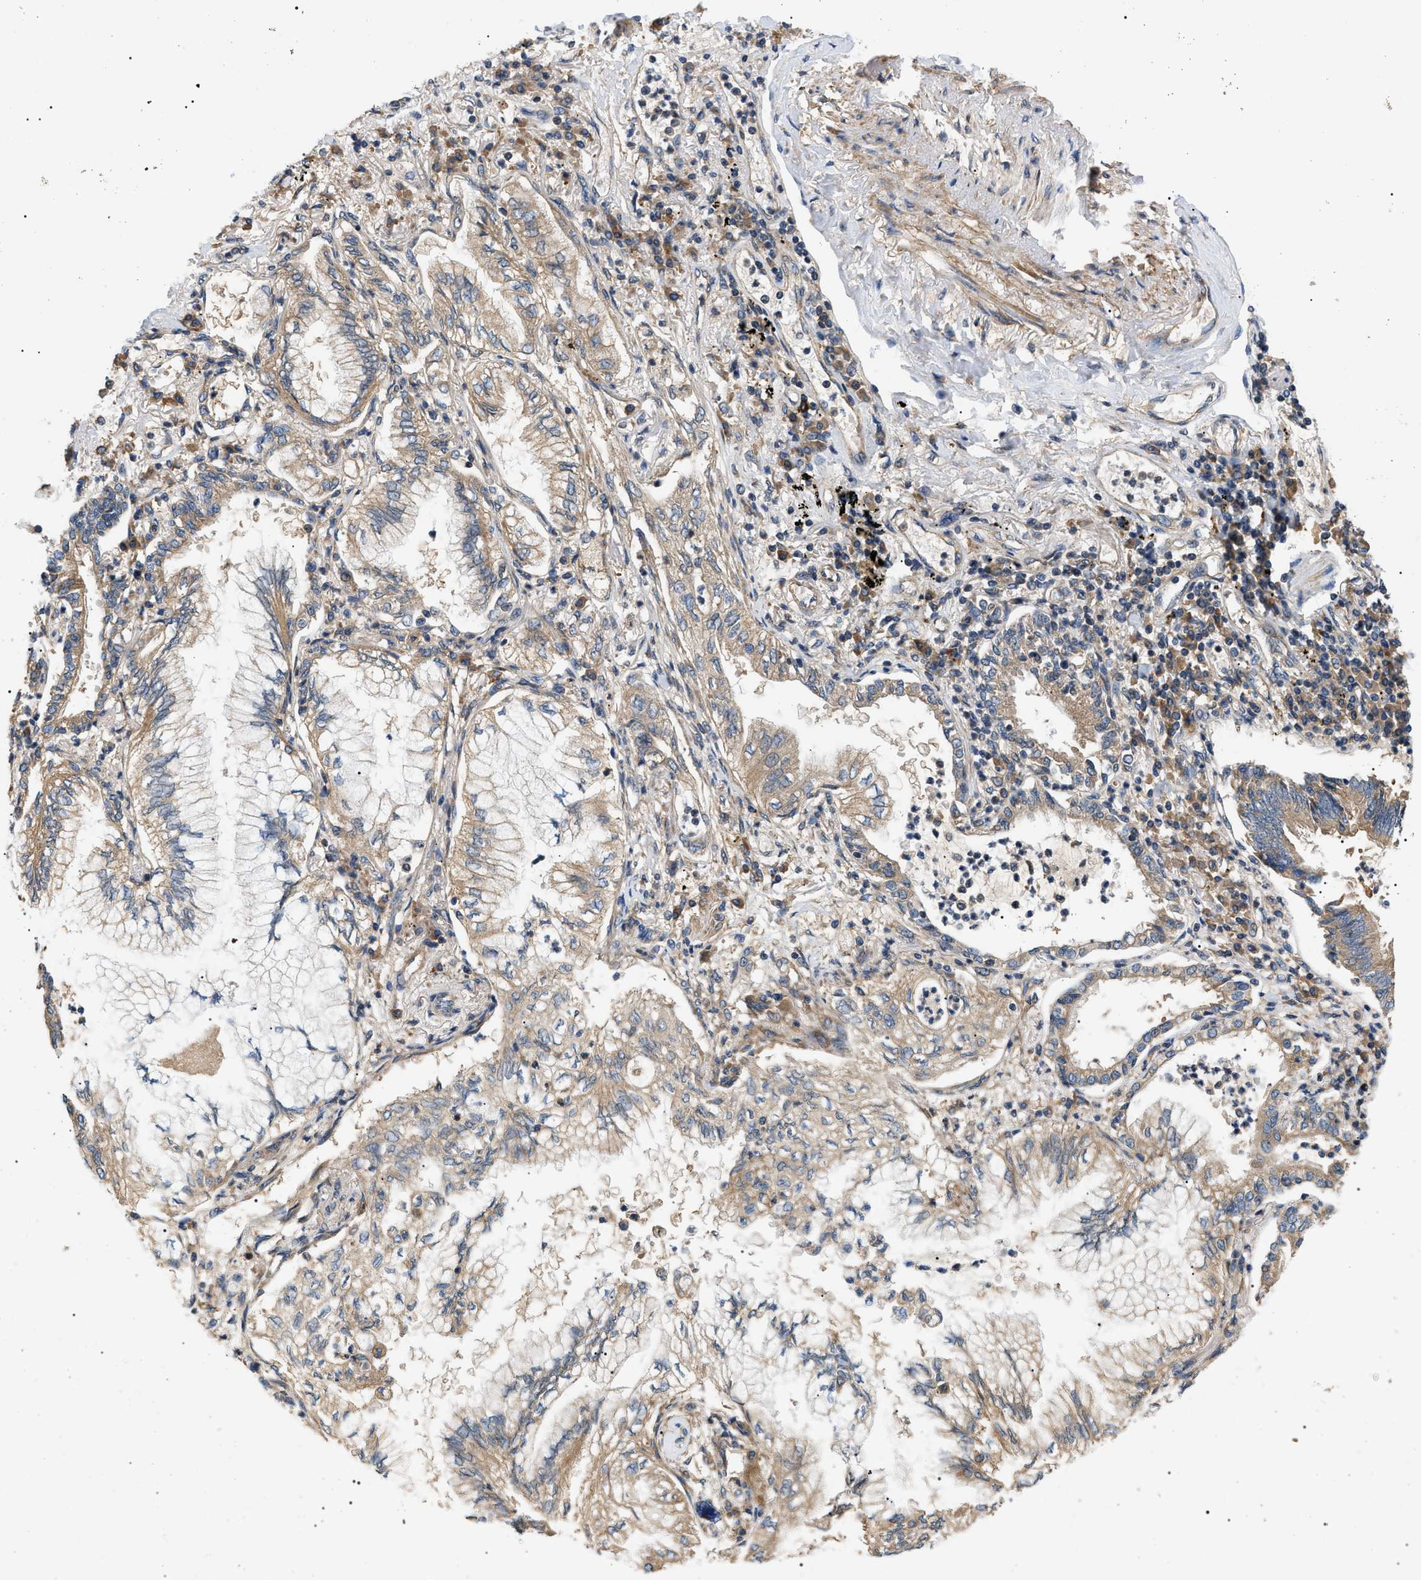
{"staining": {"intensity": "moderate", "quantity": ">75%", "location": "cytoplasmic/membranous"}, "tissue": "lung cancer", "cell_type": "Tumor cells", "image_type": "cancer", "snomed": [{"axis": "morphology", "description": "Normal tissue, NOS"}, {"axis": "morphology", "description": "Adenocarcinoma, NOS"}, {"axis": "topography", "description": "Bronchus"}, {"axis": "topography", "description": "Lung"}], "caption": "Tumor cells exhibit moderate cytoplasmic/membranous expression in about >75% of cells in lung adenocarcinoma. The staining was performed using DAB (3,3'-diaminobenzidine), with brown indicating positive protein expression. Nuclei are stained blue with hematoxylin.", "gene": "PPM1B", "patient": {"sex": "female", "age": 70}}